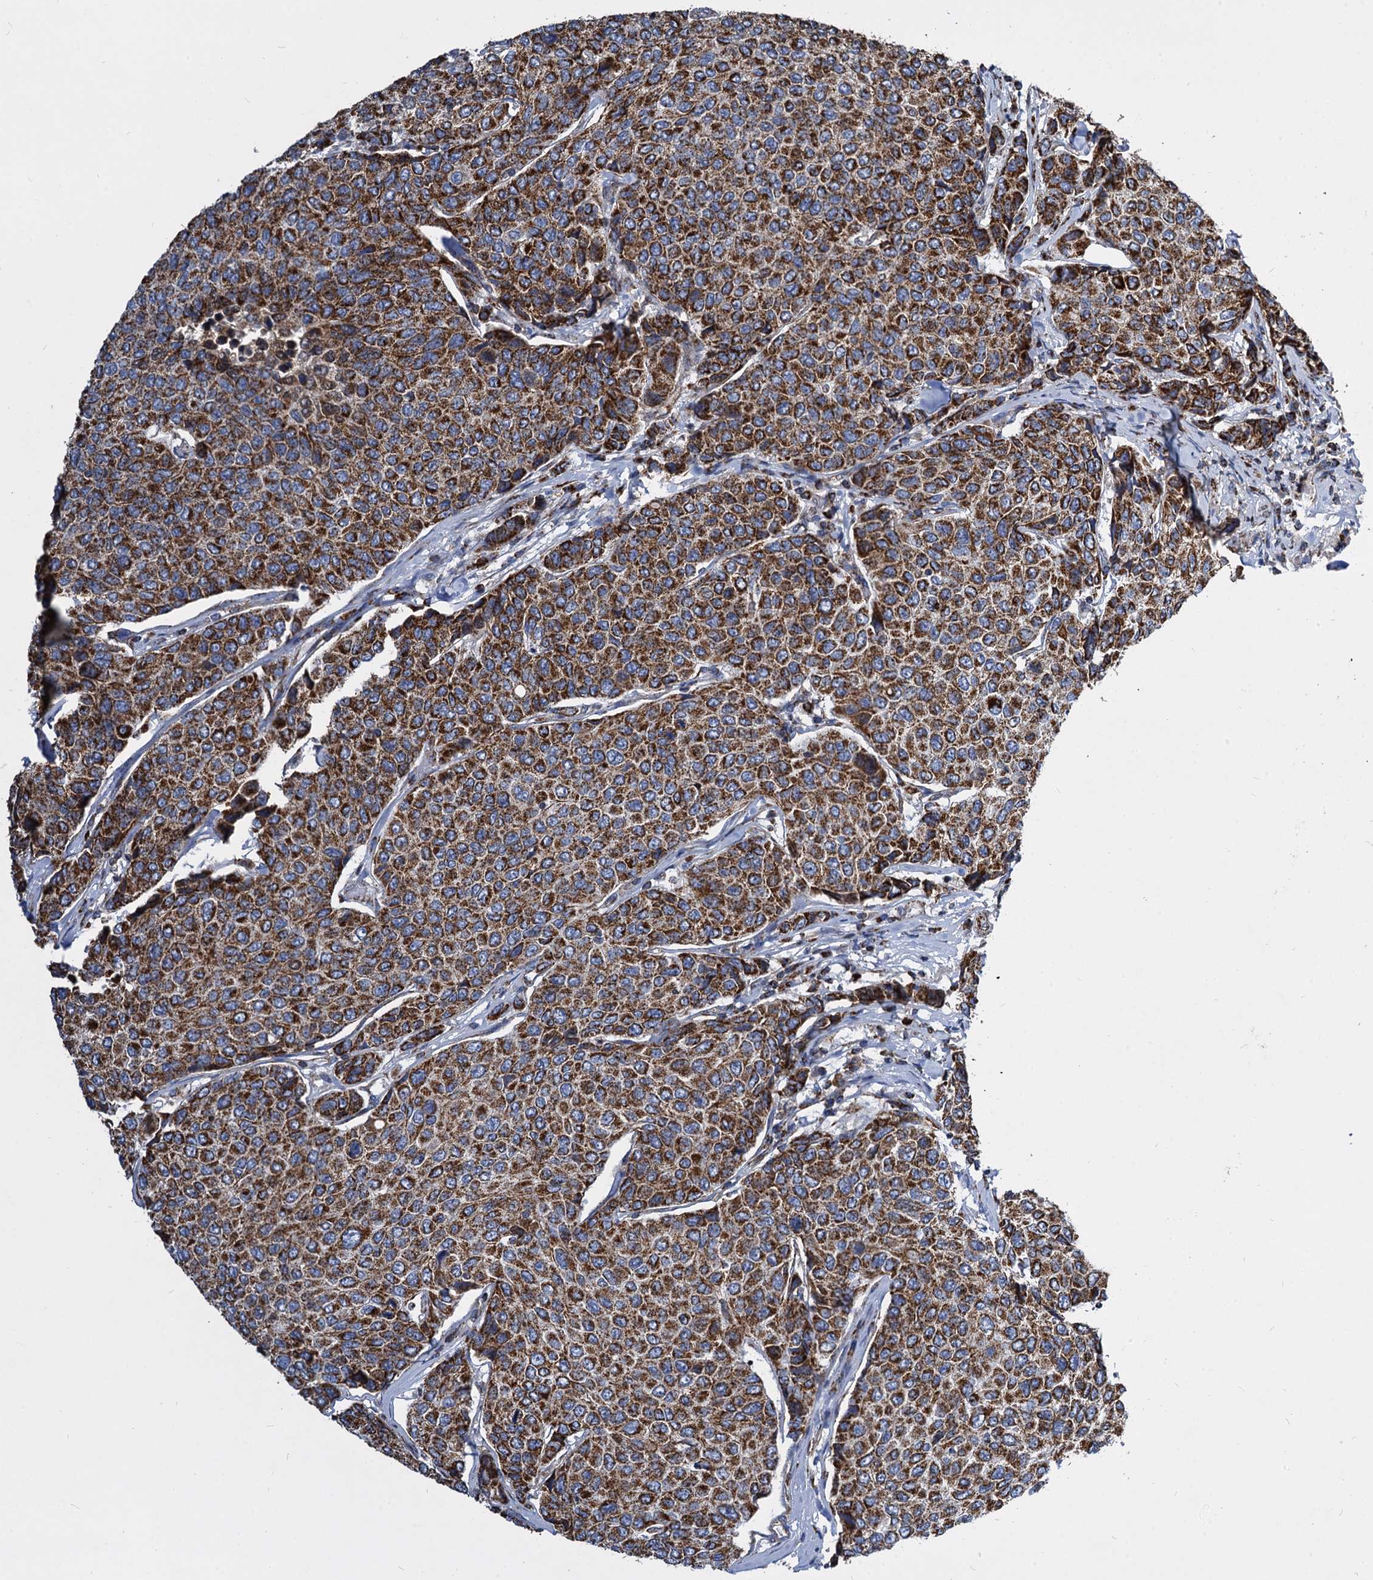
{"staining": {"intensity": "strong", "quantity": ">75%", "location": "cytoplasmic/membranous"}, "tissue": "breast cancer", "cell_type": "Tumor cells", "image_type": "cancer", "snomed": [{"axis": "morphology", "description": "Duct carcinoma"}, {"axis": "topography", "description": "Breast"}], "caption": "The micrograph reveals a brown stain indicating the presence of a protein in the cytoplasmic/membranous of tumor cells in breast cancer (invasive ductal carcinoma).", "gene": "TIMM10", "patient": {"sex": "female", "age": 55}}